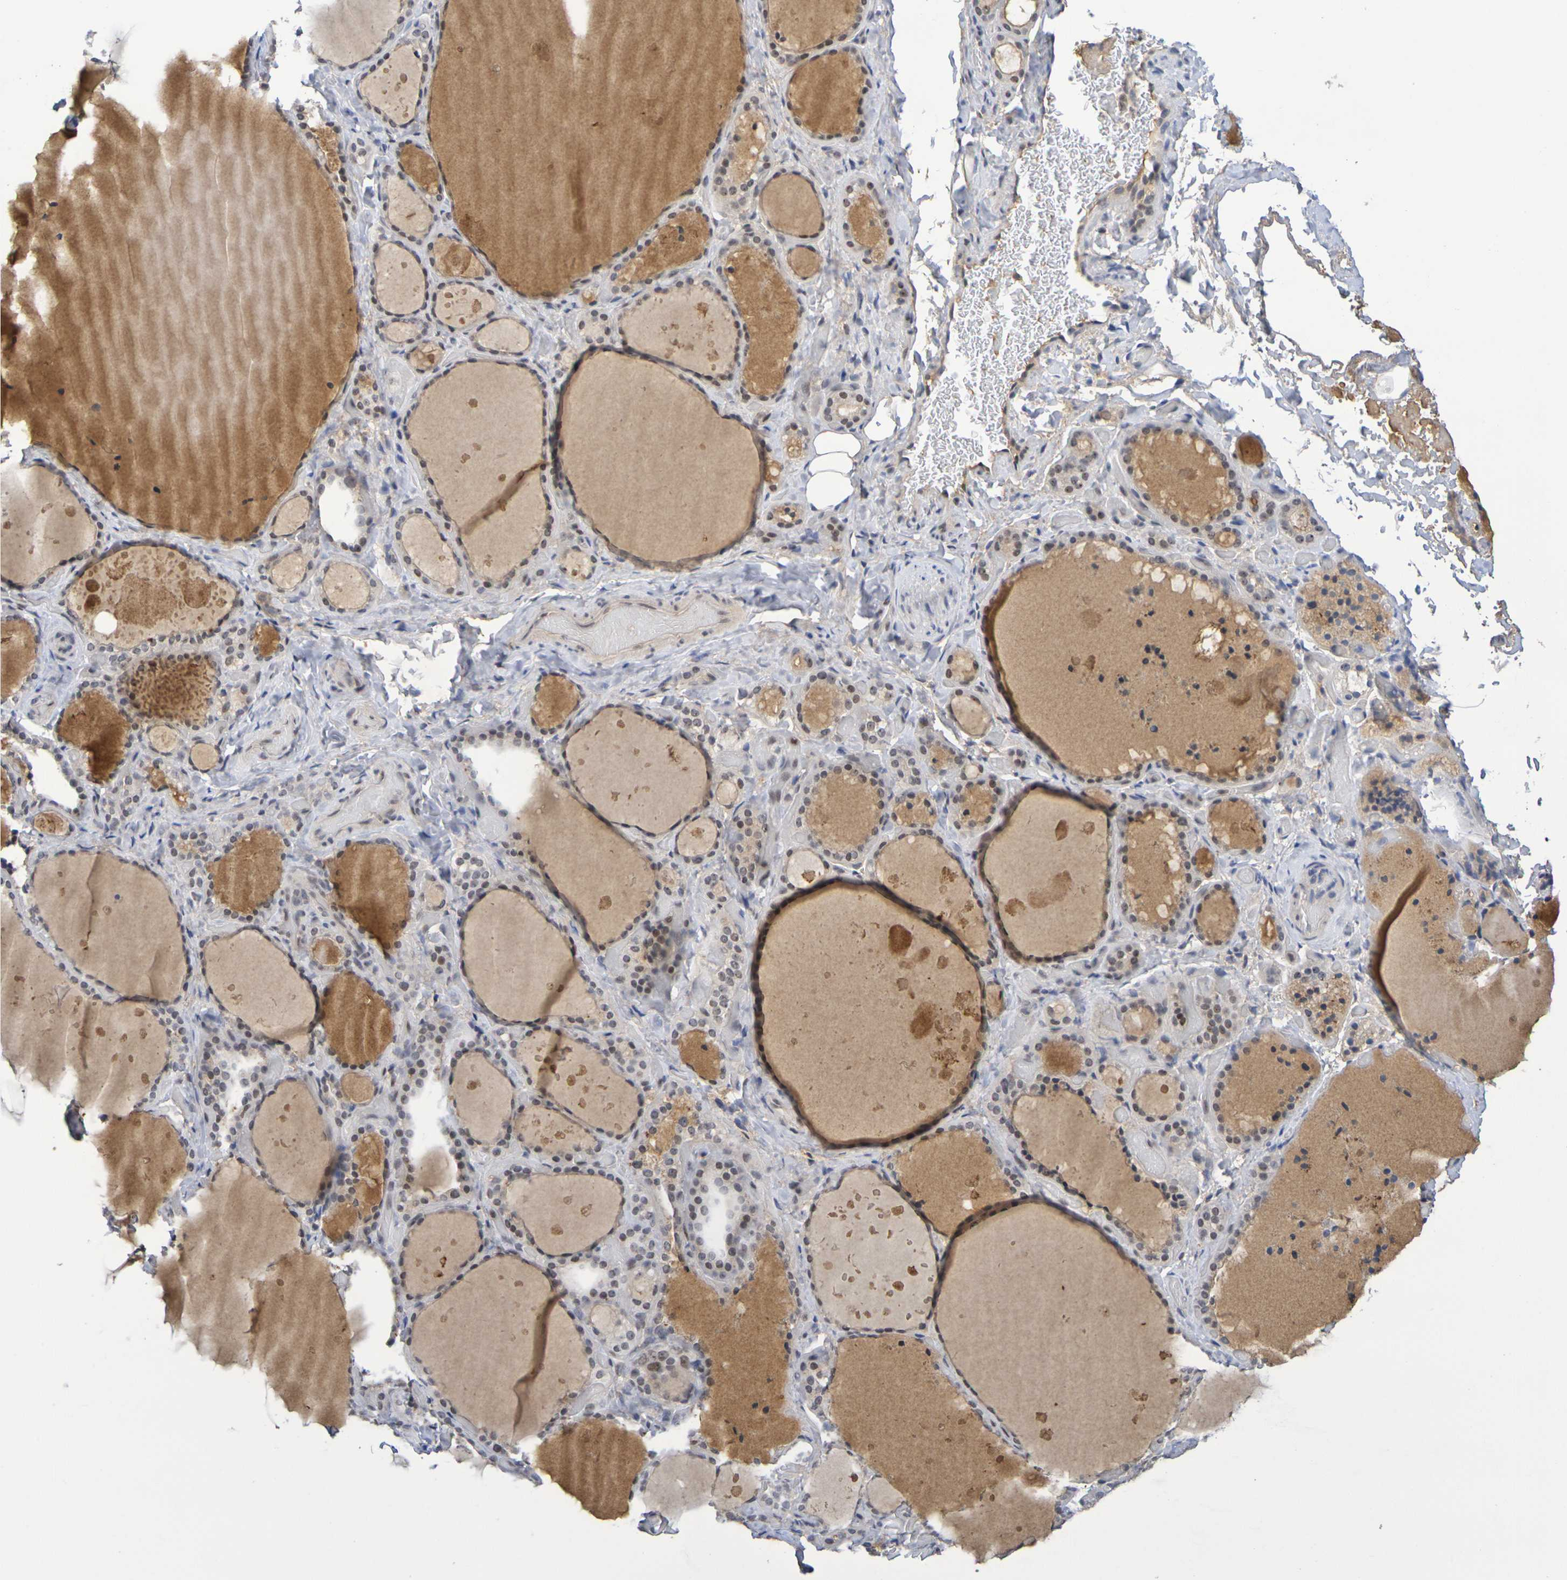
{"staining": {"intensity": "moderate", "quantity": "<25%", "location": "cytoplasmic/membranous,nuclear"}, "tissue": "thyroid gland", "cell_type": "Glandular cells", "image_type": "normal", "snomed": [{"axis": "morphology", "description": "Normal tissue, NOS"}, {"axis": "topography", "description": "Thyroid gland"}], "caption": "Glandular cells reveal low levels of moderate cytoplasmic/membranous,nuclear staining in about <25% of cells in unremarkable human thyroid gland.", "gene": "TERF2", "patient": {"sex": "female", "age": 44}}